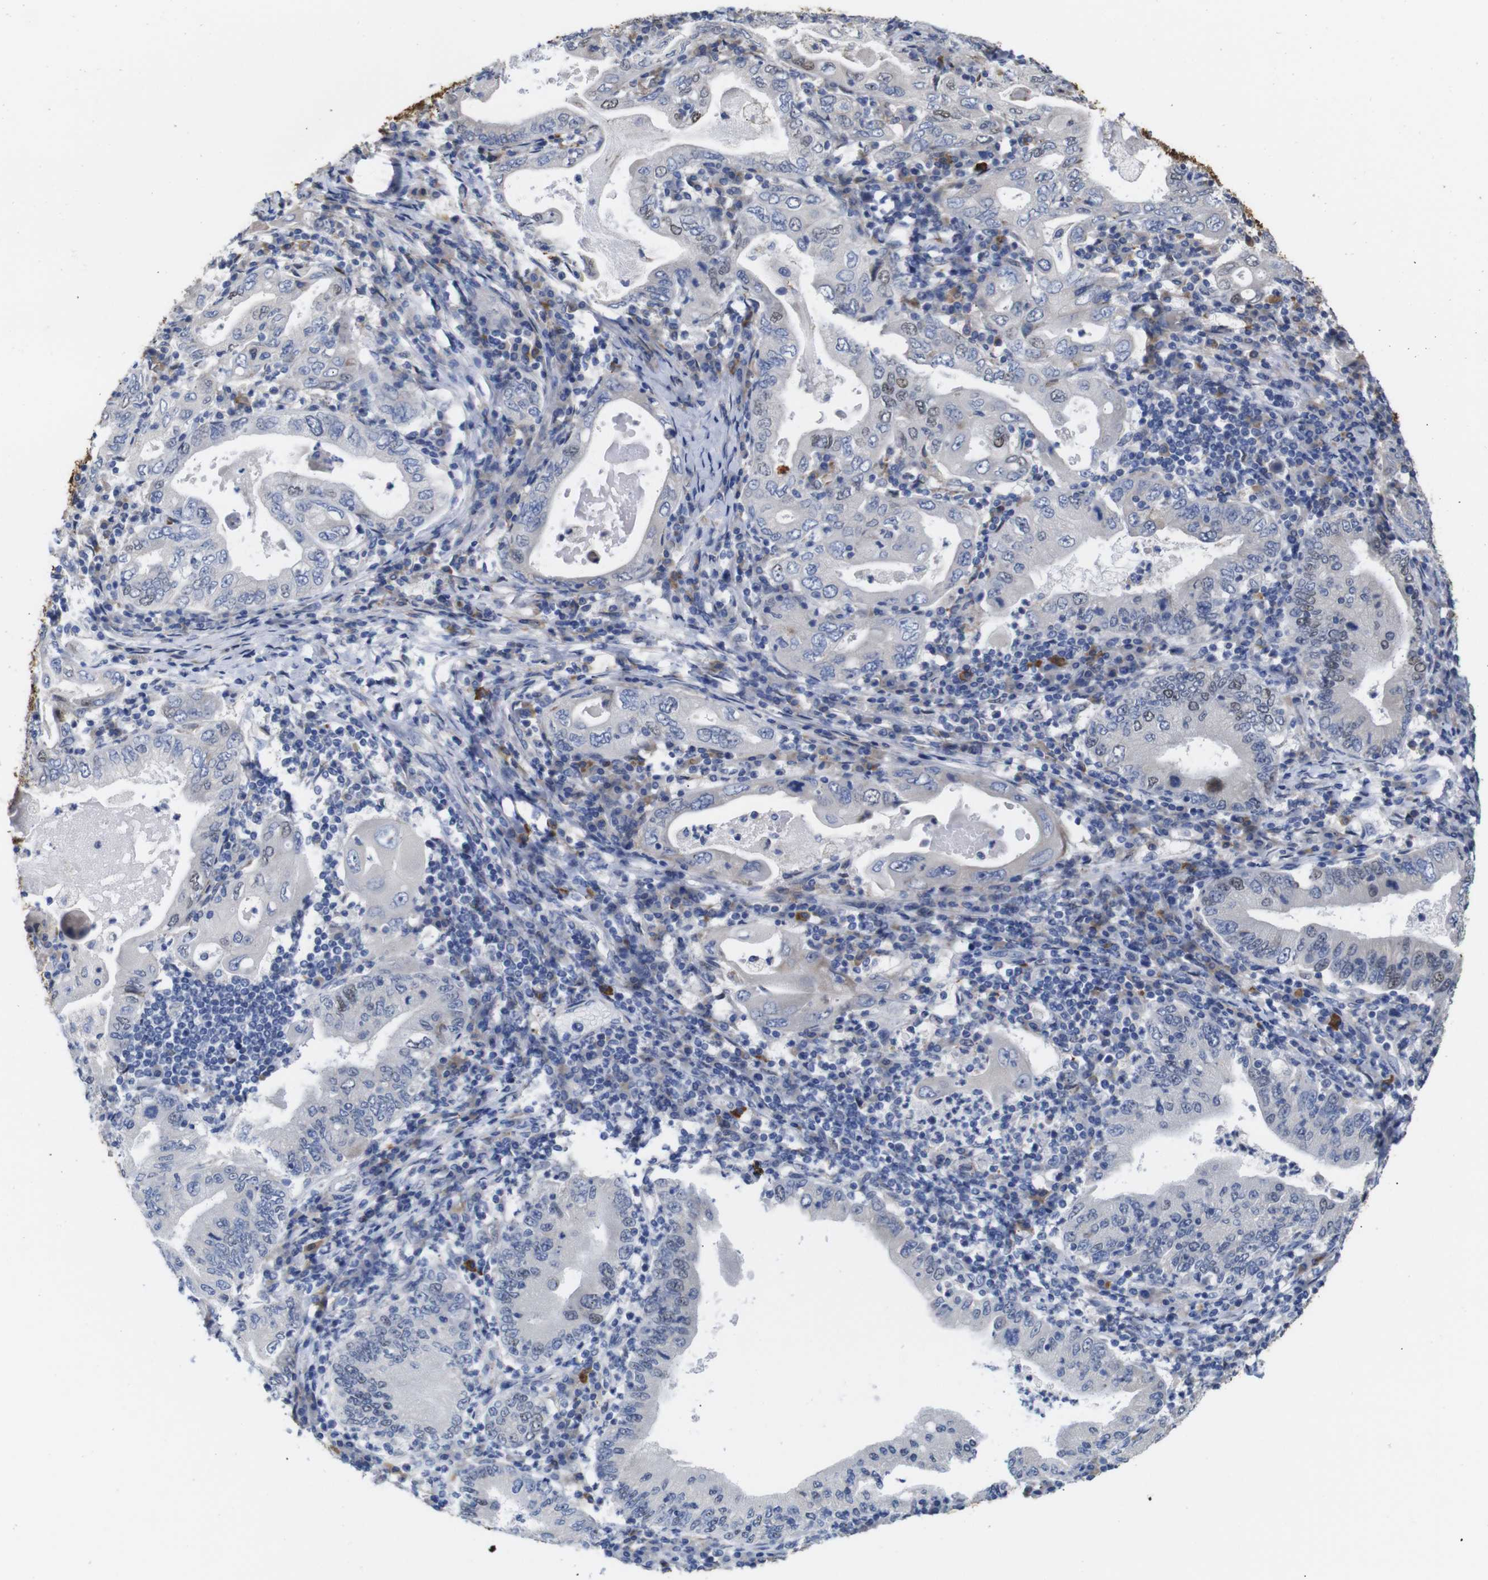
{"staining": {"intensity": "negative", "quantity": "none", "location": "none"}, "tissue": "stomach cancer", "cell_type": "Tumor cells", "image_type": "cancer", "snomed": [{"axis": "morphology", "description": "Normal tissue, NOS"}, {"axis": "morphology", "description": "Adenocarcinoma, NOS"}, {"axis": "topography", "description": "Esophagus"}, {"axis": "topography", "description": "Stomach, upper"}, {"axis": "topography", "description": "Peripheral nerve tissue"}], "caption": "A photomicrograph of stomach cancer stained for a protein displays no brown staining in tumor cells.", "gene": "TCEAL9", "patient": {"sex": "male", "age": 62}}